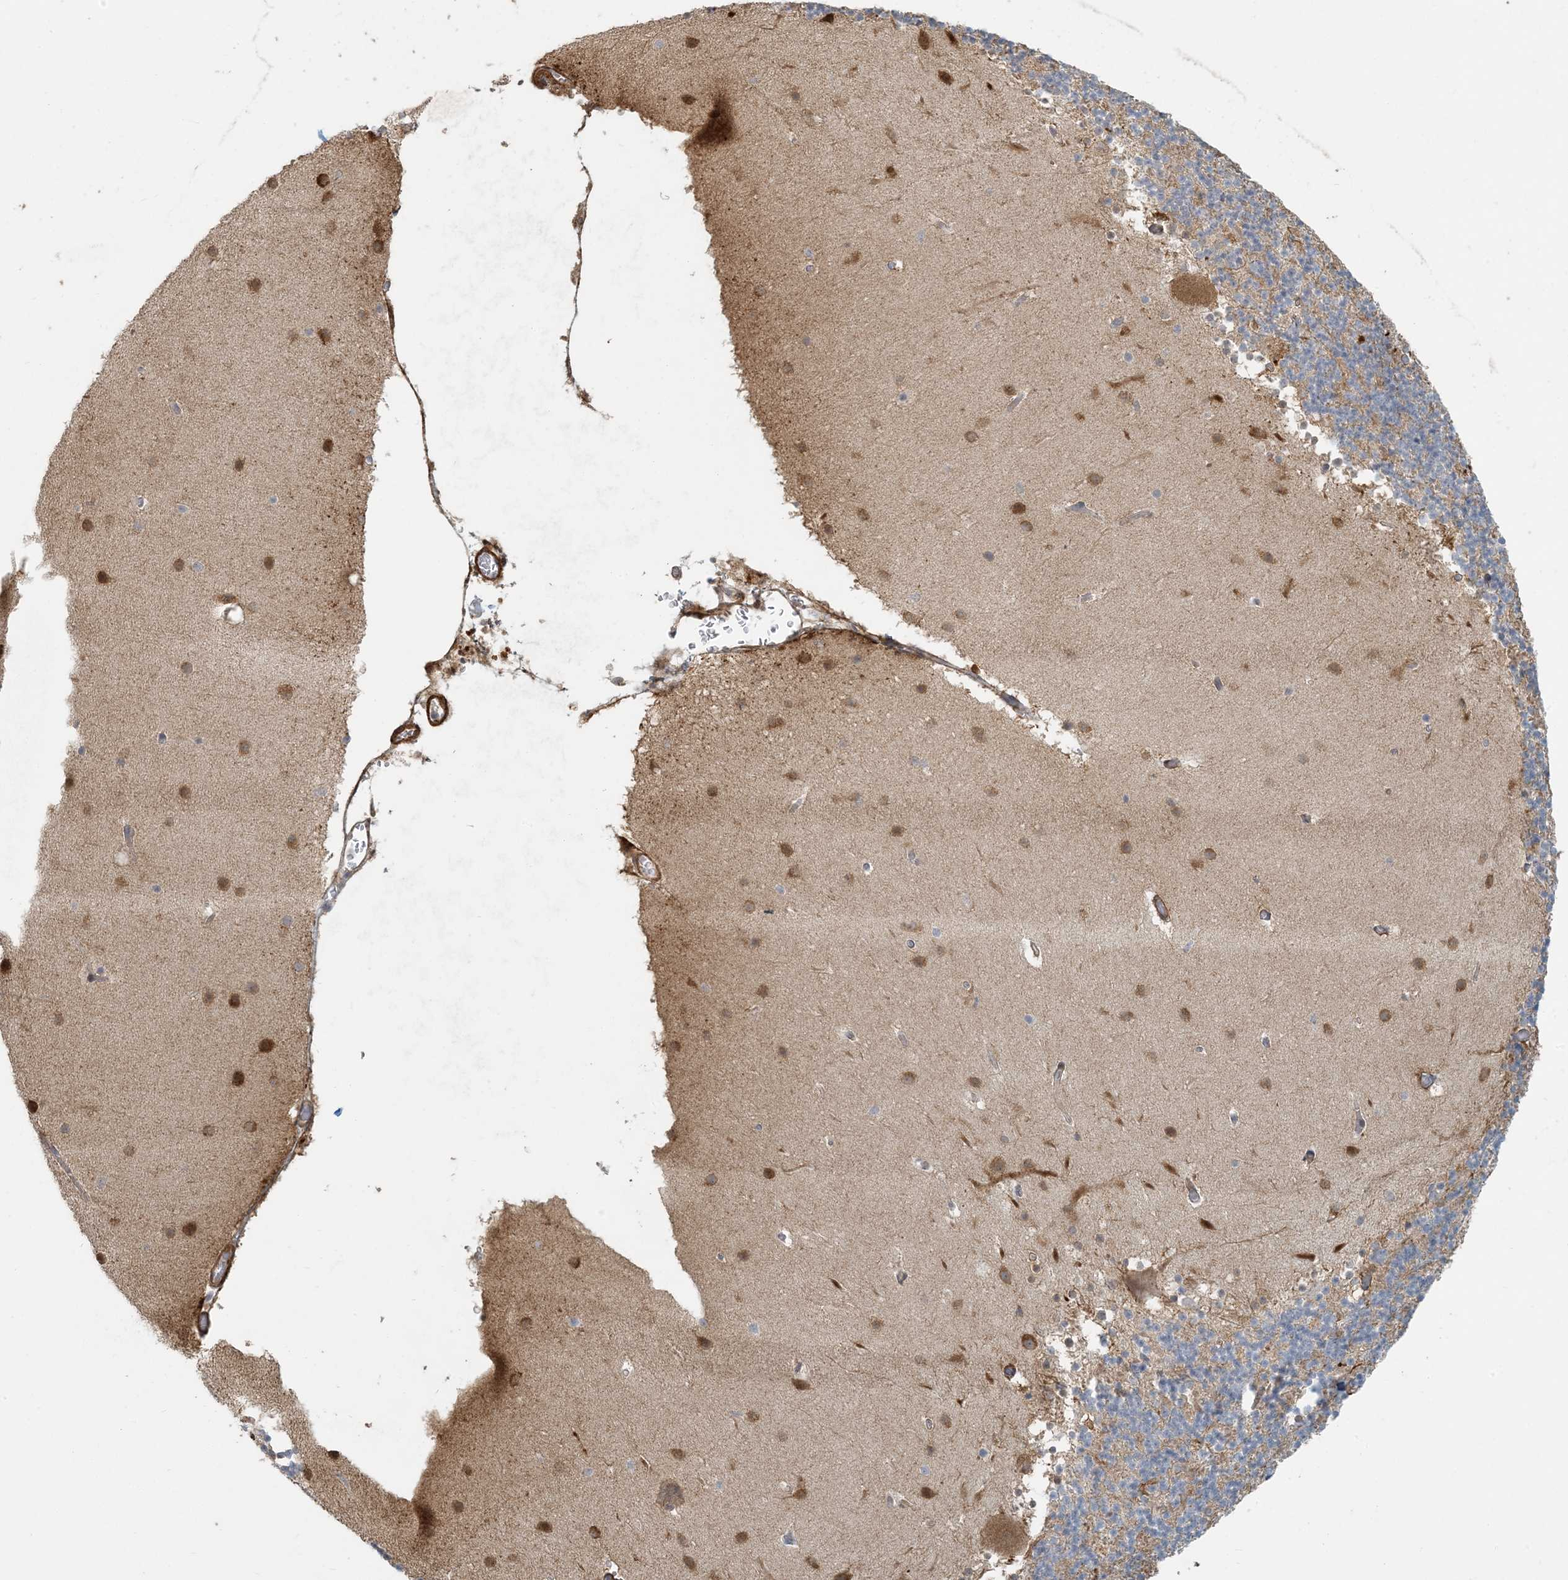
{"staining": {"intensity": "weak", "quantity": "25%-75%", "location": "cytoplasmic/membranous"}, "tissue": "cerebellum", "cell_type": "Cells in granular layer", "image_type": "normal", "snomed": [{"axis": "morphology", "description": "Normal tissue, NOS"}, {"axis": "topography", "description": "Cerebellum"}], "caption": "Immunohistochemical staining of normal human cerebellum shows weak cytoplasmic/membranous protein staining in approximately 25%-75% of cells in granular layer.", "gene": "BCORL1", "patient": {"sex": "male", "age": 57}}